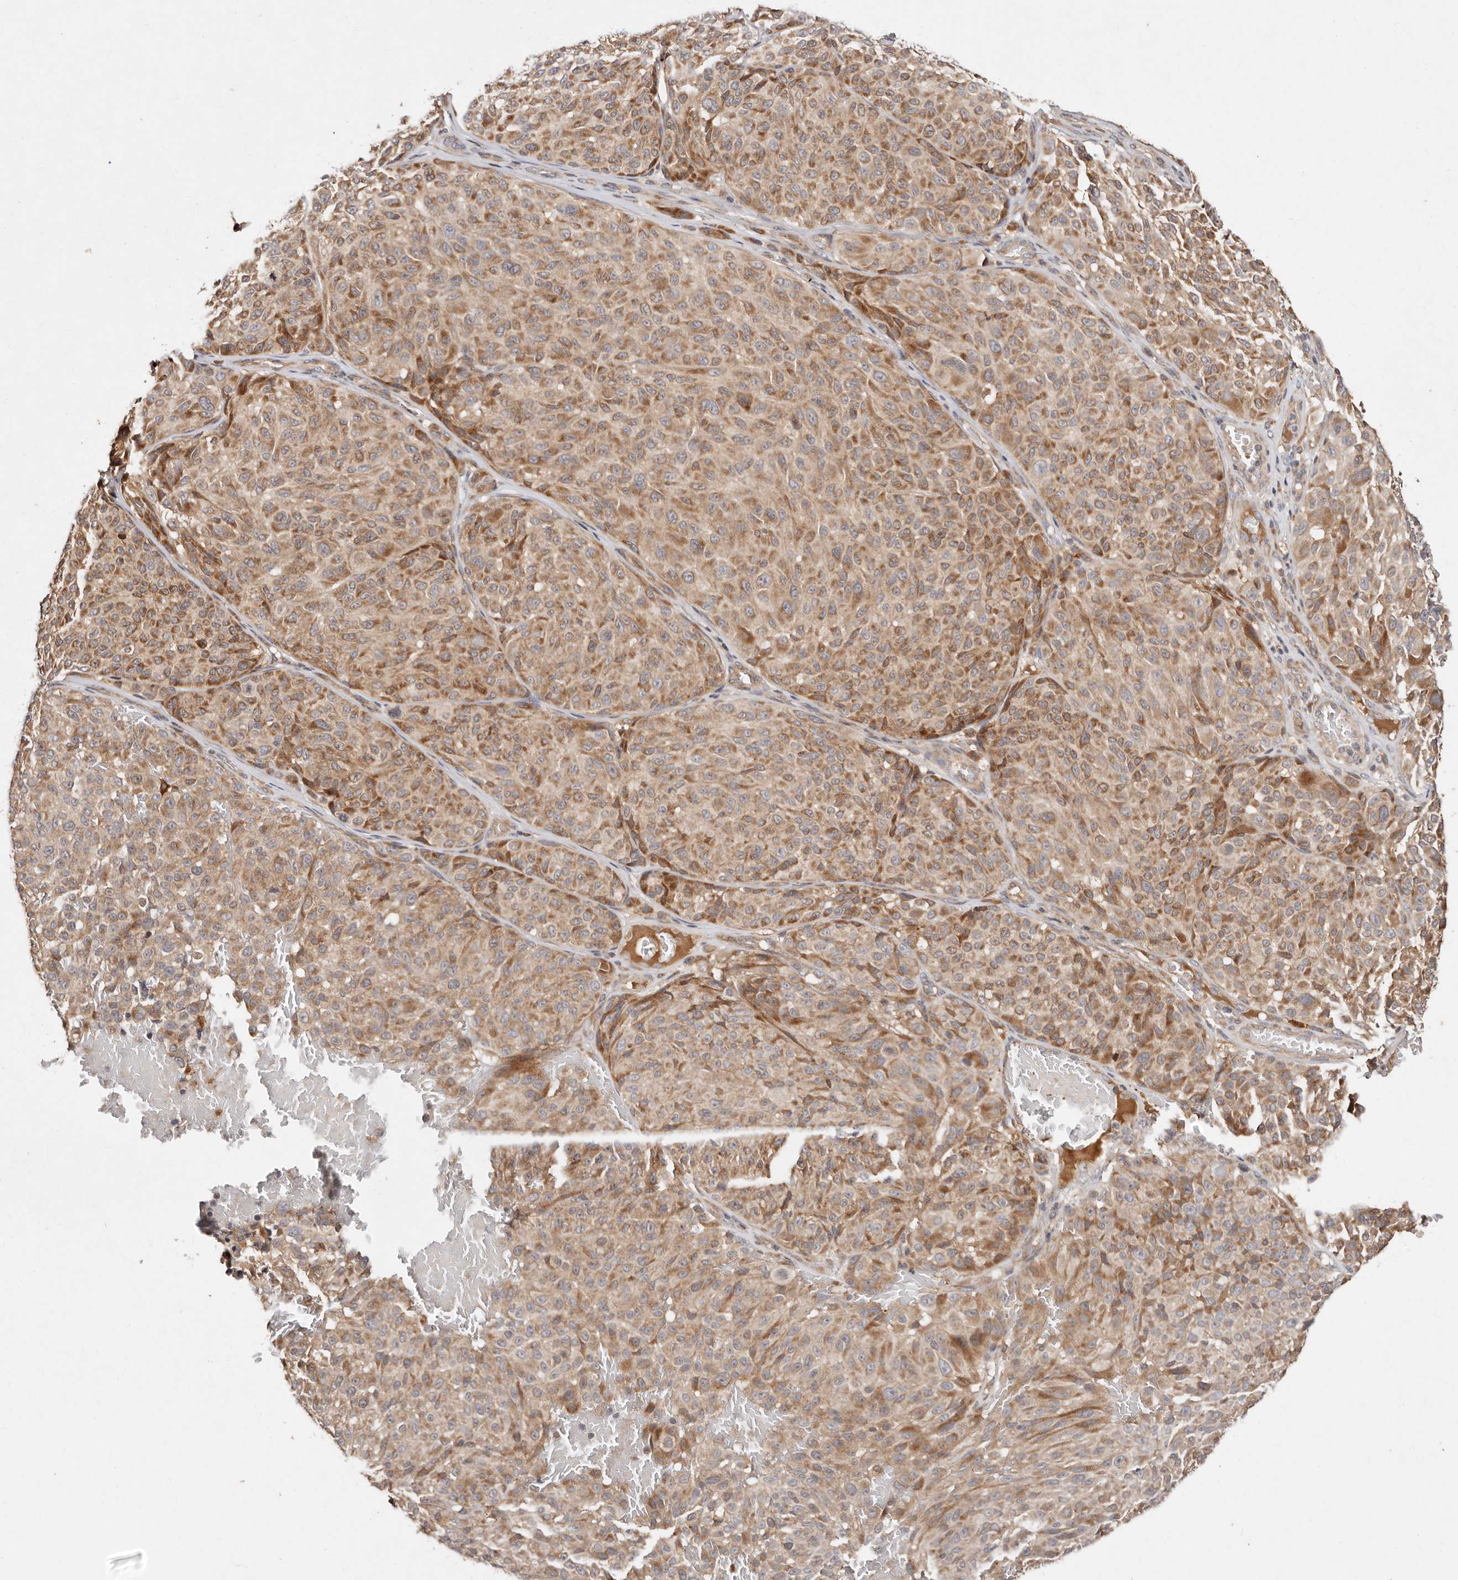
{"staining": {"intensity": "moderate", "quantity": ">75%", "location": "cytoplasmic/membranous"}, "tissue": "melanoma", "cell_type": "Tumor cells", "image_type": "cancer", "snomed": [{"axis": "morphology", "description": "Malignant melanoma, NOS"}, {"axis": "topography", "description": "Skin"}], "caption": "The immunohistochemical stain labels moderate cytoplasmic/membranous positivity in tumor cells of melanoma tissue.", "gene": "DENND11", "patient": {"sex": "male", "age": 83}}